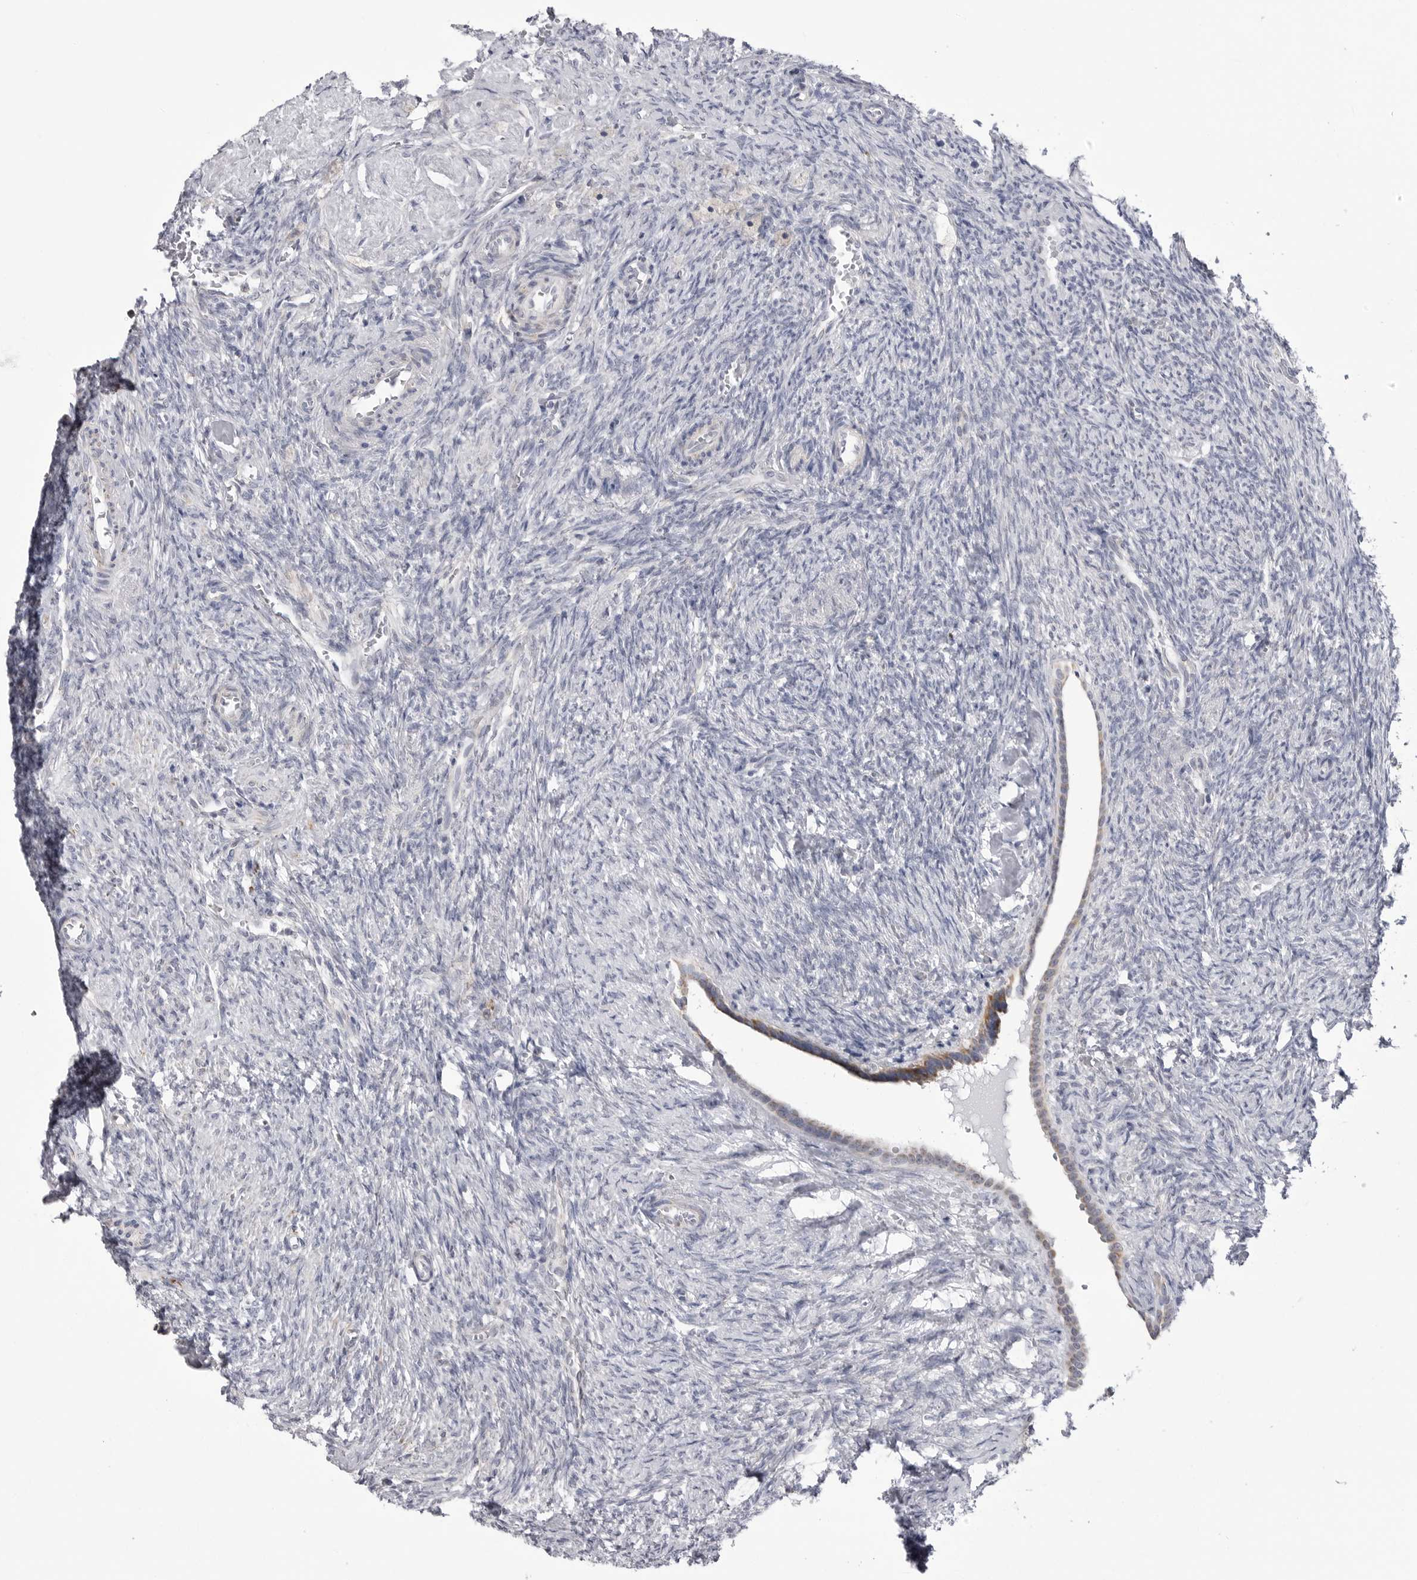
{"staining": {"intensity": "negative", "quantity": "none", "location": "none"}, "tissue": "ovary", "cell_type": "Ovarian stroma cells", "image_type": "normal", "snomed": [{"axis": "morphology", "description": "Normal tissue, NOS"}, {"axis": "topography", "description": "Ovary"}], "caption": "The immunohistochemistry histopathology image has no significant positivity in ovarian stroma cells of ovary. Nuclei are stained in blue.", "gene": "FH", "patient": {"sex": "female", "age": 41}}